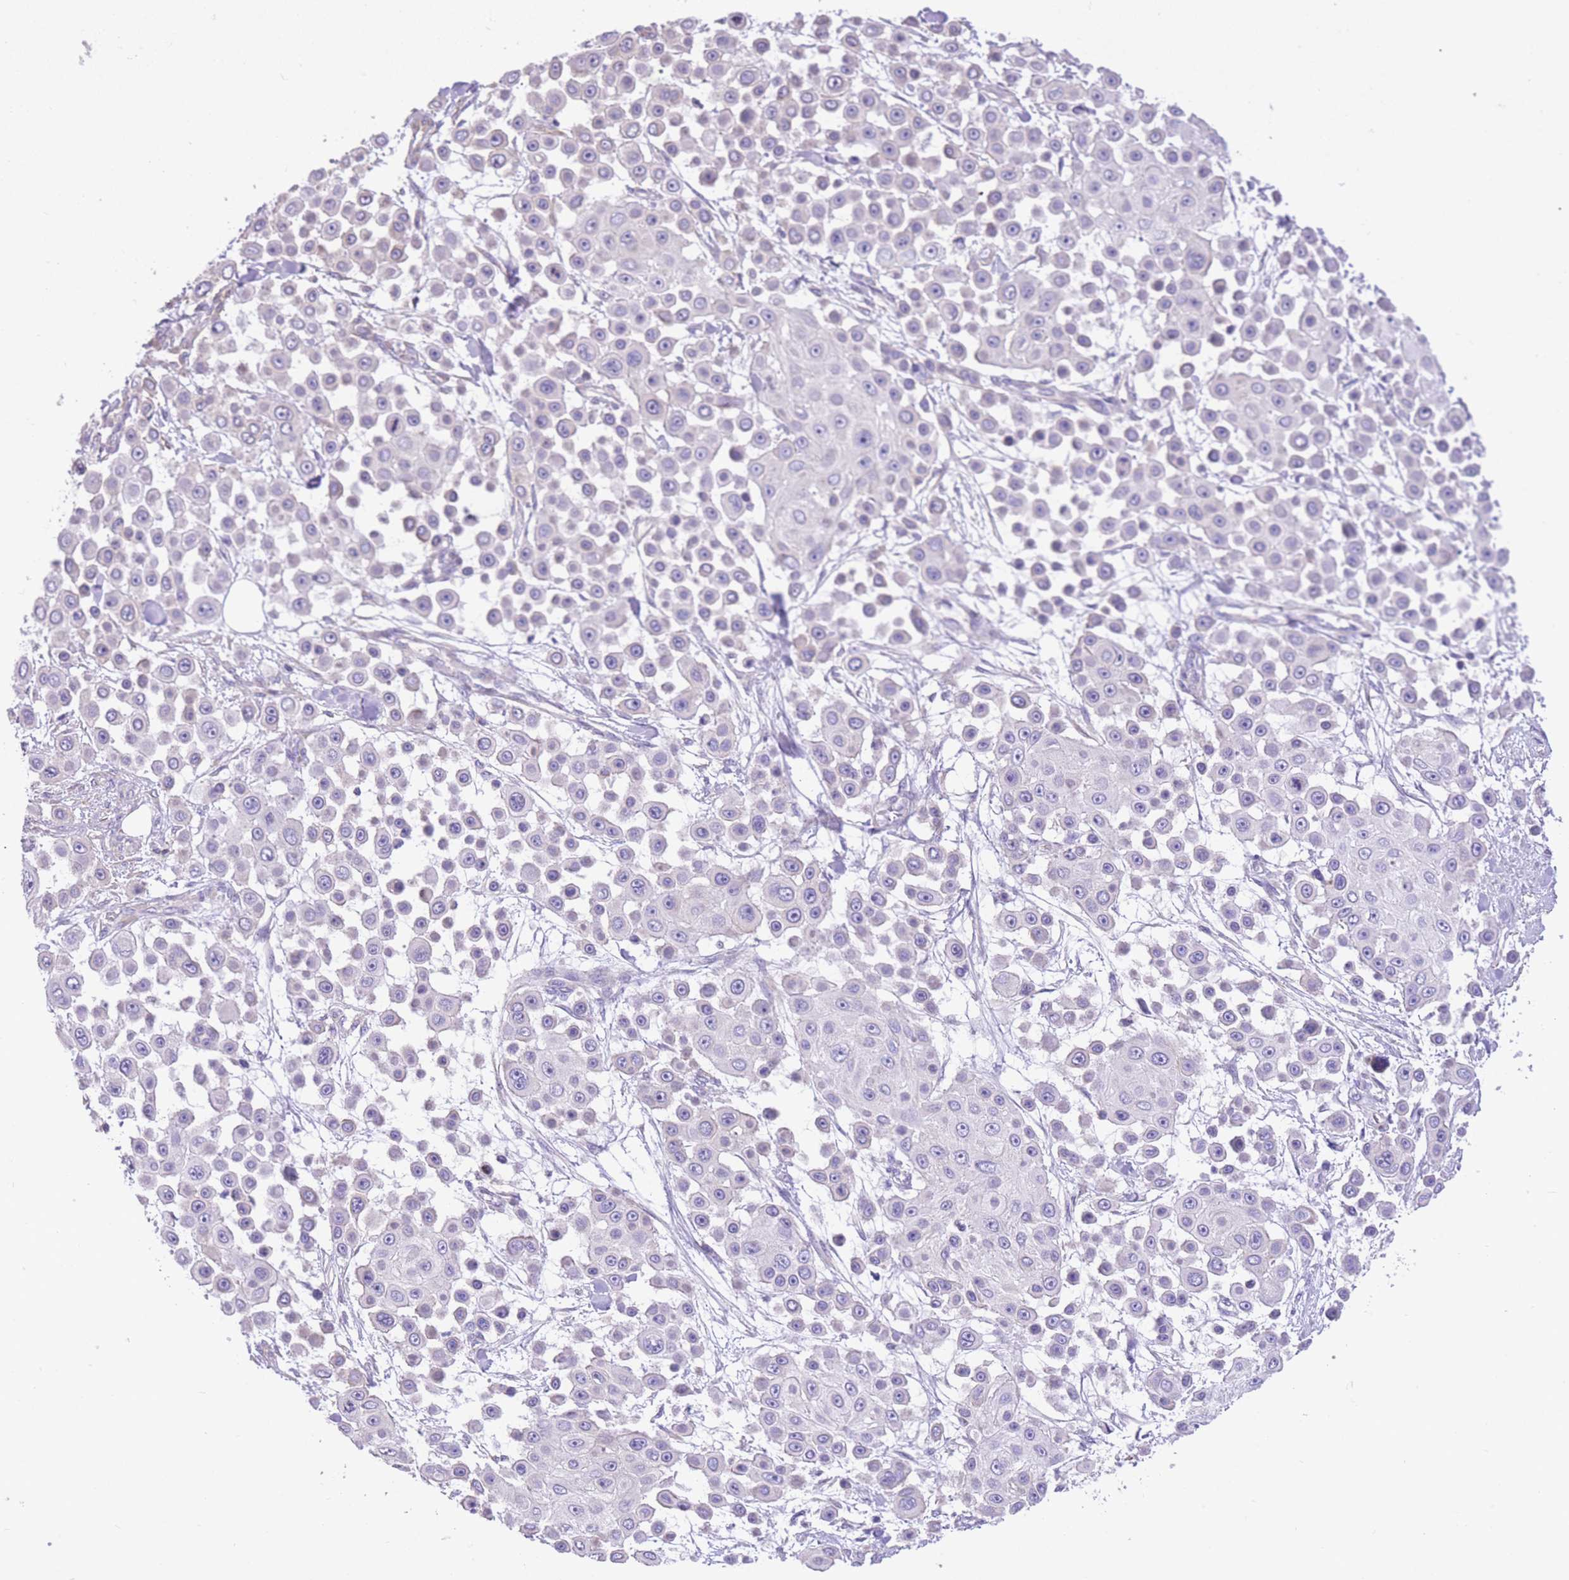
{"staining": {"intensity": "negative", "quantity": "none", "location": "none"}, "tissue": "skin cancer", "cell_type": "Tumor cells", "image_type": "cancer", "snomed": [{"axis": "morphology", "description": "Squamous cell carcinoma, NOS"}, {"axis": "topography", "description": "Skin"}], "caption": "Tumor cells show no significant staining in squamous cell carcinoma (skin).", "gene": "RHOU", "patient": {"sex": "male", "age": 67}}